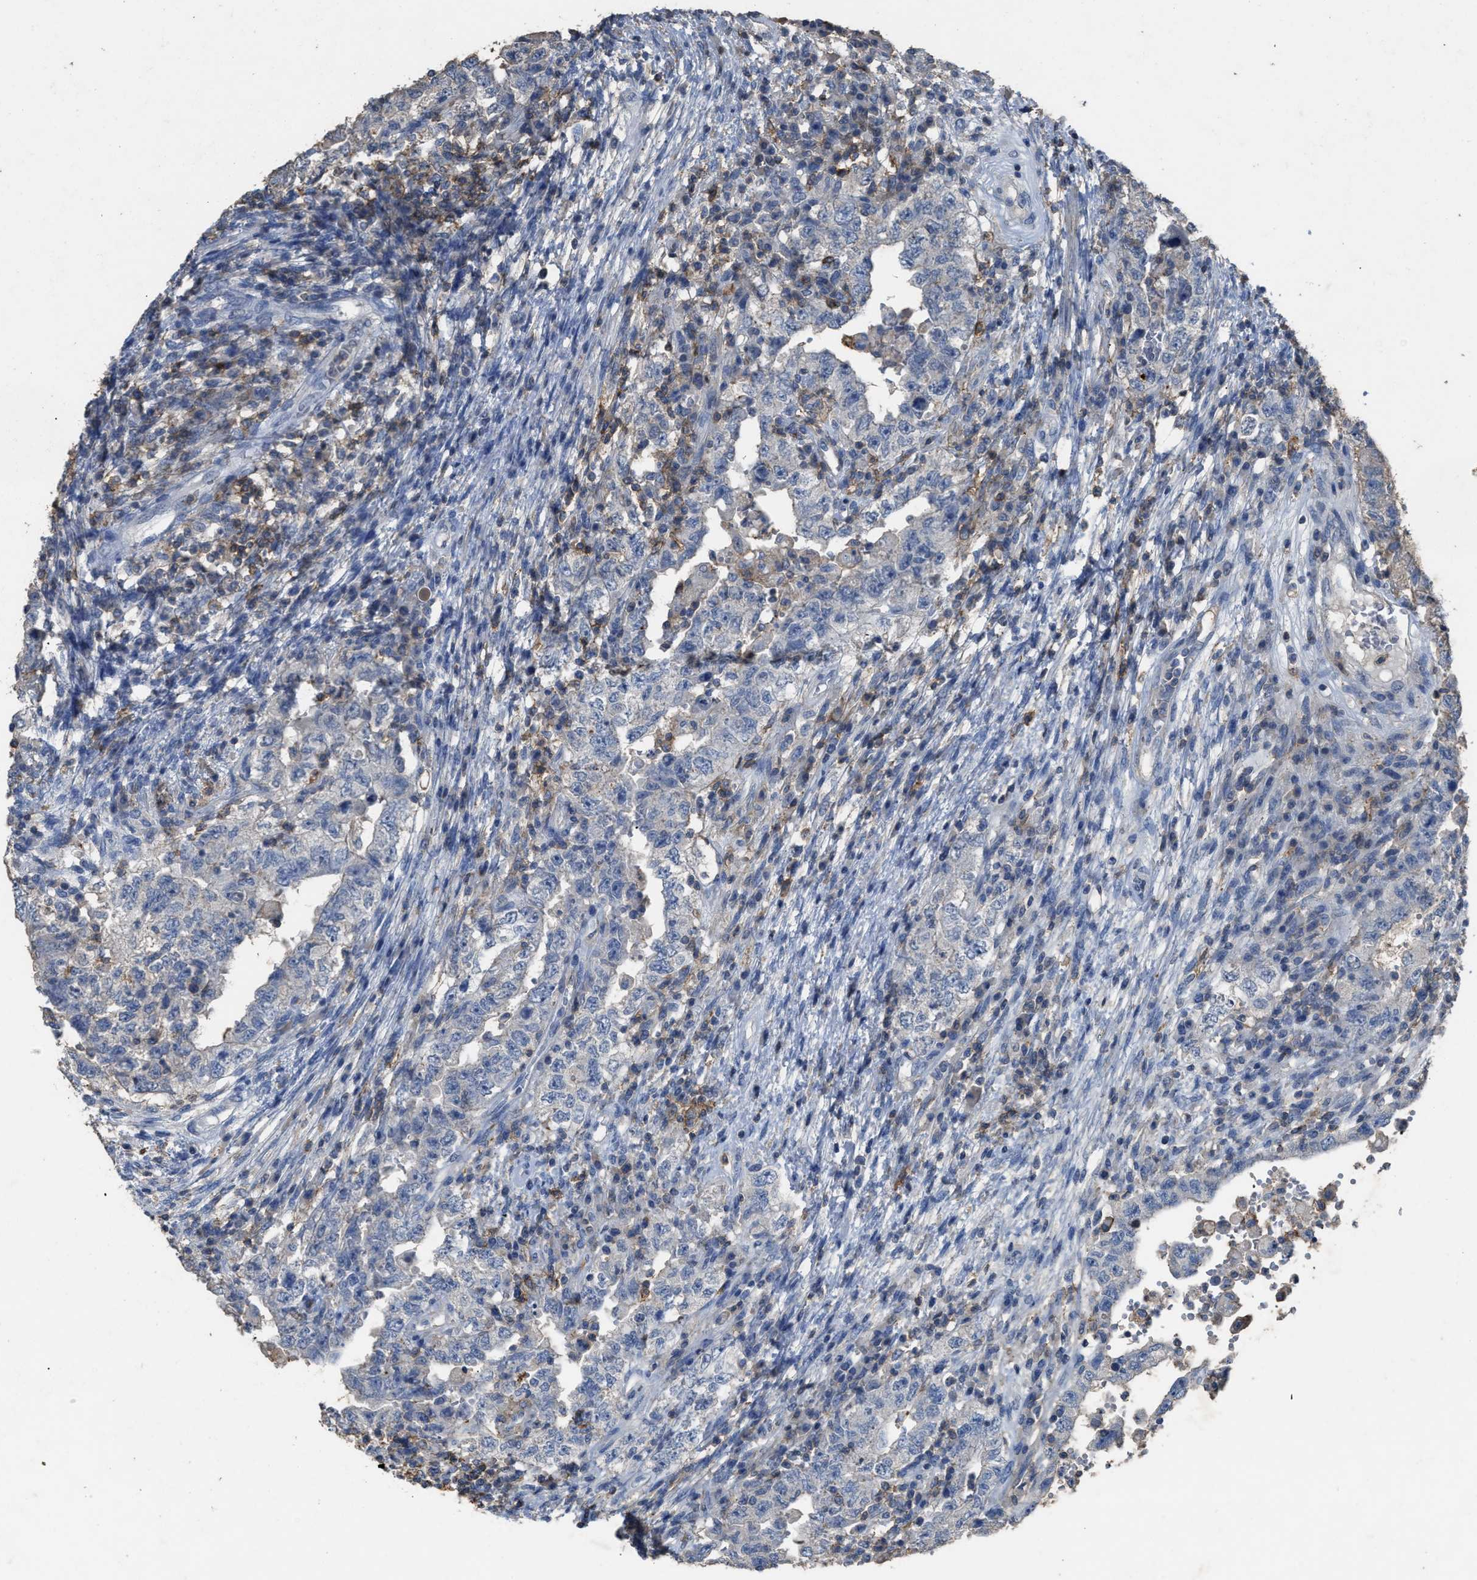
{"staining": {"intensity": "negative", "quantity": "none", "location": "none"}, "tissue": "testis cancer", "cell_type": "Tumor cells", "image_type": "cancer", "snomed": [{"axis": "morphology", "description": "Carcinoma, Embryonal, NOS"}, {"axis": "topography", "description": "Testis"}], "caption": "Immunohistochemistry (IHC) photomicrograph of embryonal carcinoma (testis) stained for a protein (brown), which exhibits no positivity in tumor cells.", "gene": "OR51E1", "patient": {"sex": "male", "age": 26}}